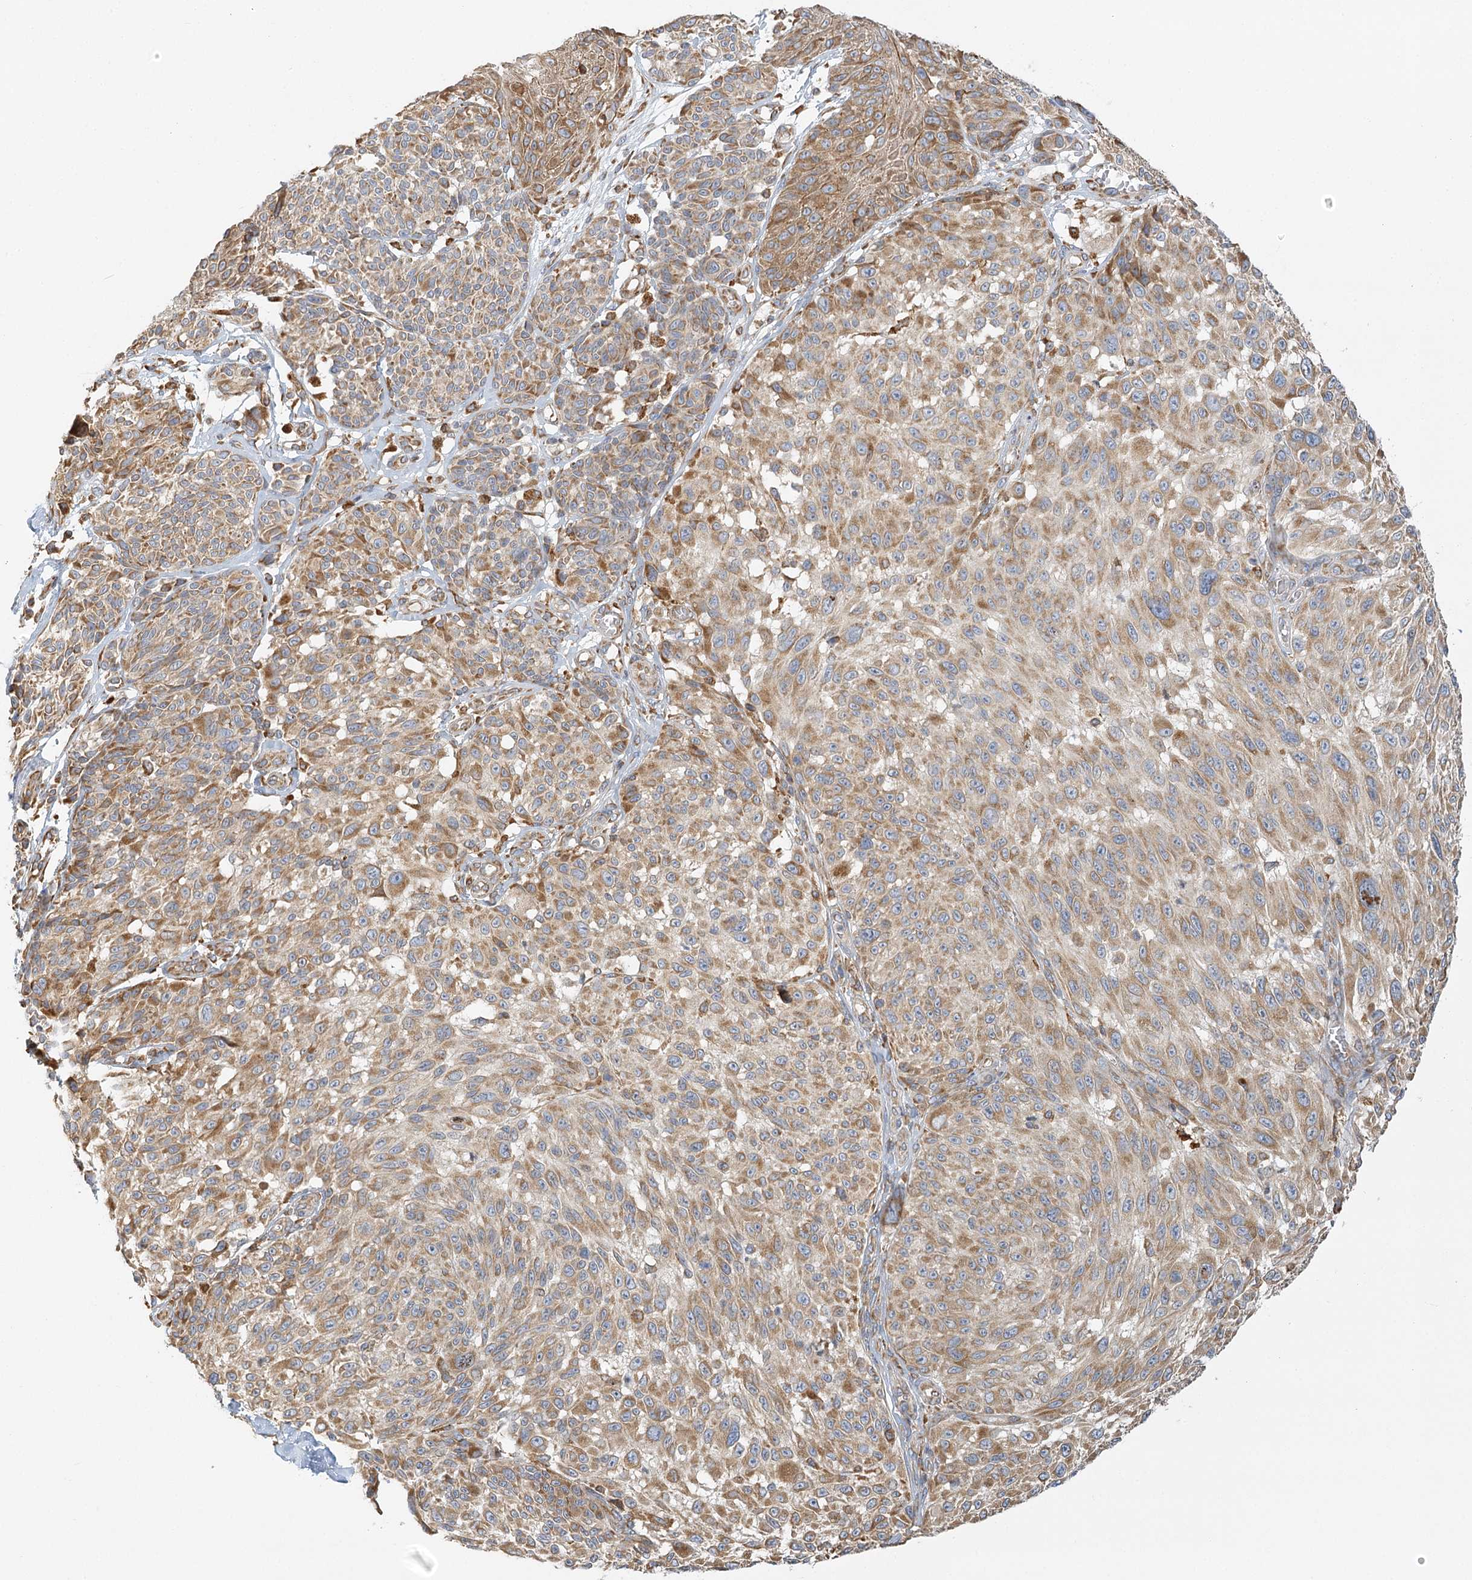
{"staining": {"intensity": "moderate", "quantity": ">75%", "location": "cytoplasmic/membranous"}, "tissue": "melanoma", "cell_type": "Tumor cells", "image_type": "cancer", "snomed": [{"axis": "morphology", "description": "Malignant melanoma, NOS"}, {"axis": "topography", "description": "Skin"}], "caption": "Immunohistochemical staining of melanoma demonstrates medium levels of moderate cytoplasmic/membranous staining in approximately >75% of tumor cells.", "gene": "TAS1R1", "patient": {"sex": "male", "age": 83}}